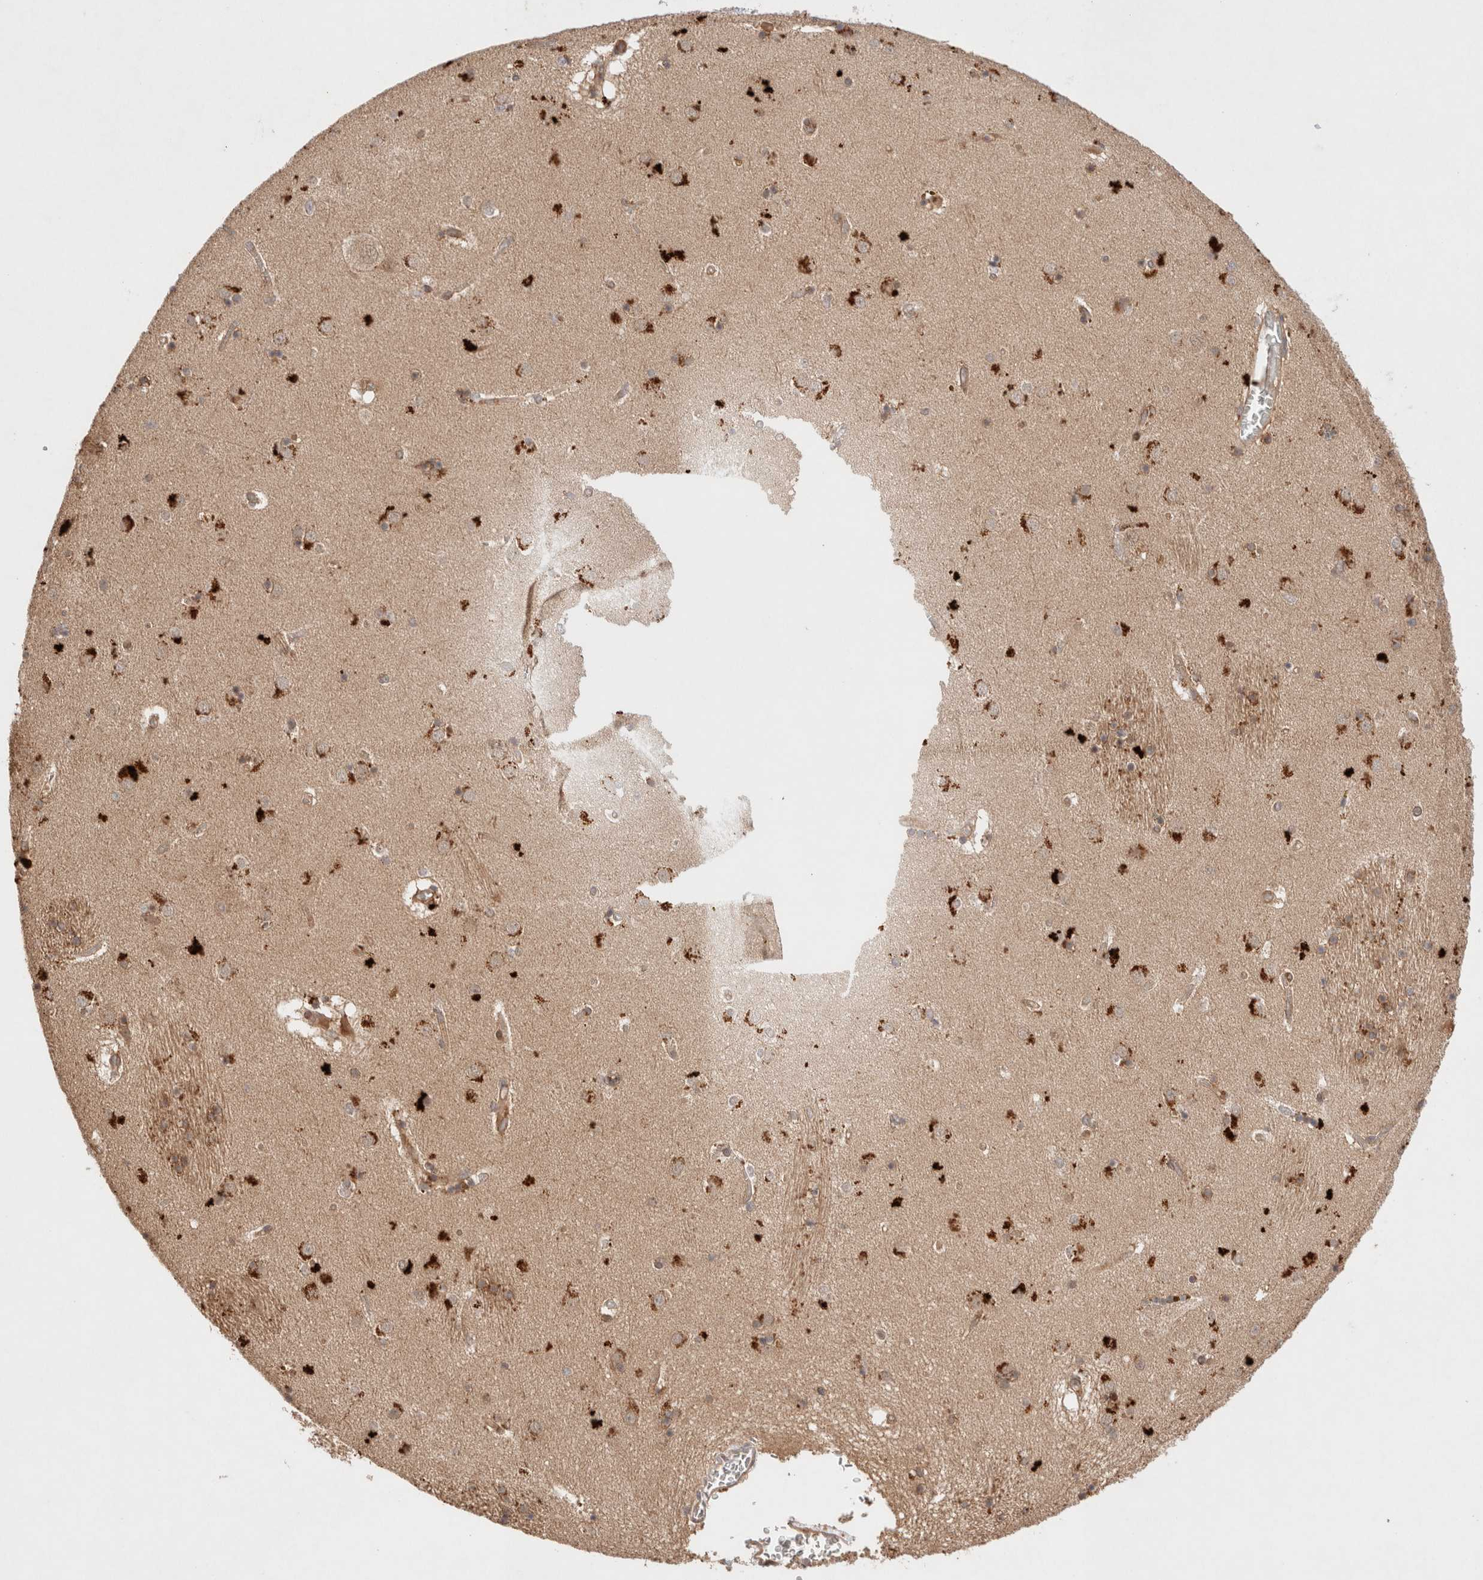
{"staining": {"intensity": "moderate", "quantity": ">75%", "location": "cytoplasmic/membranous"}, "tissue": "caudate", "cell_type": "Glial cells", "image_type": "normal", "snomed": [{"axis": "morphology", "description": "Normal tissue, NOS"}, {"axis": "topography", "description": "Lateral ventricle wall"}], "caption": "Protein analysis of normal caudate exhibits moderate cytoplasmic/membranous positivity in approximately >75% of glial cells. The staining was performed using DAB to visualize the protein expression in brown, while the nuclei were stained in blue with hematoxylin (Magnification: 20x).", "gene": "KLHL20", "patient": {"sex": "male", "age": 70}}